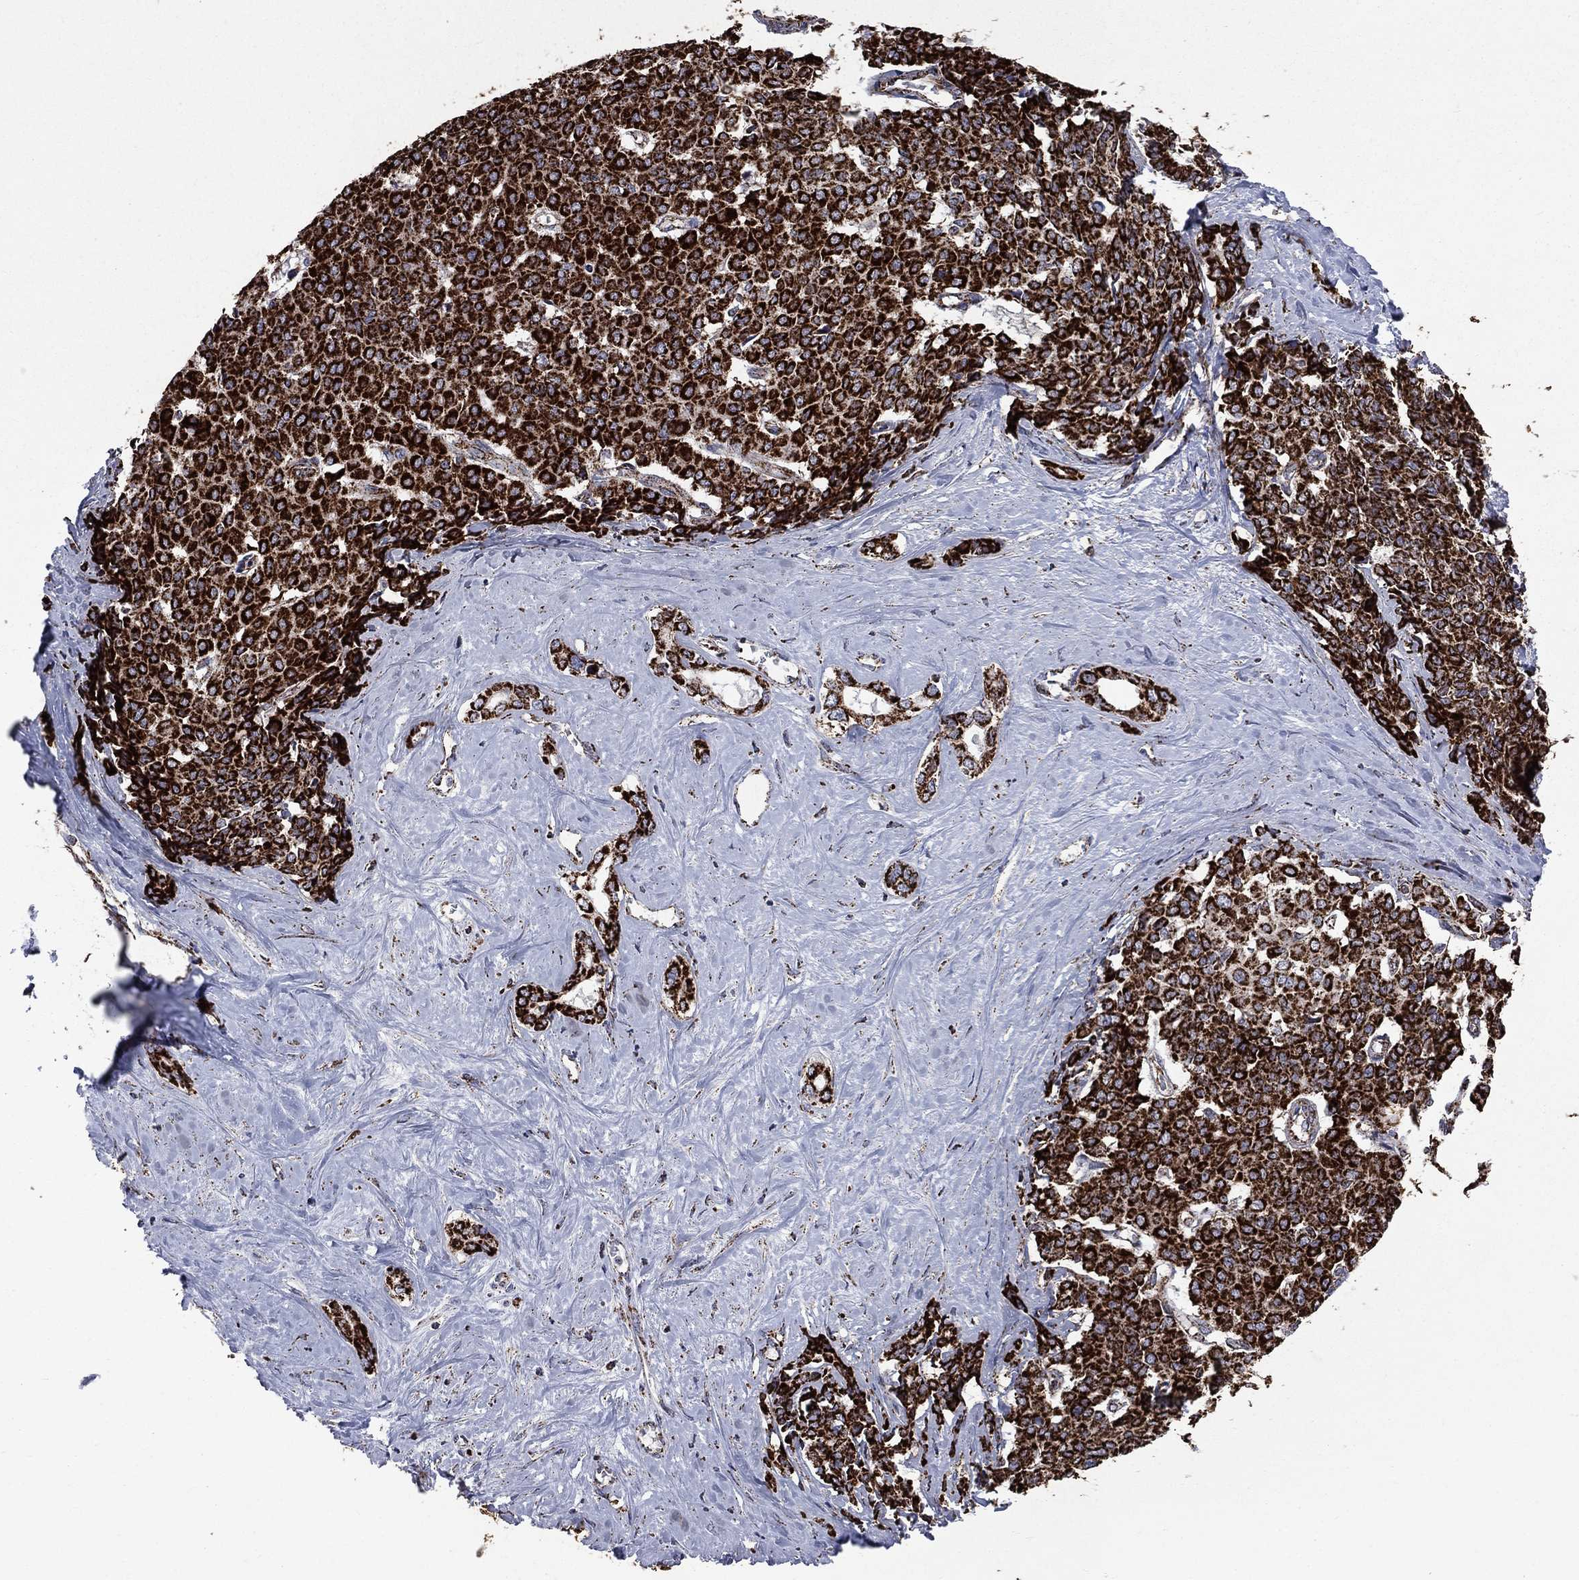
{"staining": {"intensity": "strong", "quantity": ">75%", "location": "cytoplasmic/membranous"}, "tissue": "liver cancer", "cell_type": "Tumor cells", "image_type": "cancer", "snomed": [{"axis": "morphology", "description": "Cholangiocarcinoma"}, {"axis": "topography", "description": "Liver"}], "caption": "DAB (3,3'-diaminobenzidine) immunohistochemical staining of liver cholangiocarcinoma exhibits strong cytoplasmic/membranous protein positivity in approximately >75% of tumor cells. The staining is performed using DAB (3,3'-diaminobenzidine) brown chromogen to label protein expression. The nuclei are counter-stained blue using hematoxylin.", "gene": "GOT2", "patient": {"sex": "female", "age": 47}}